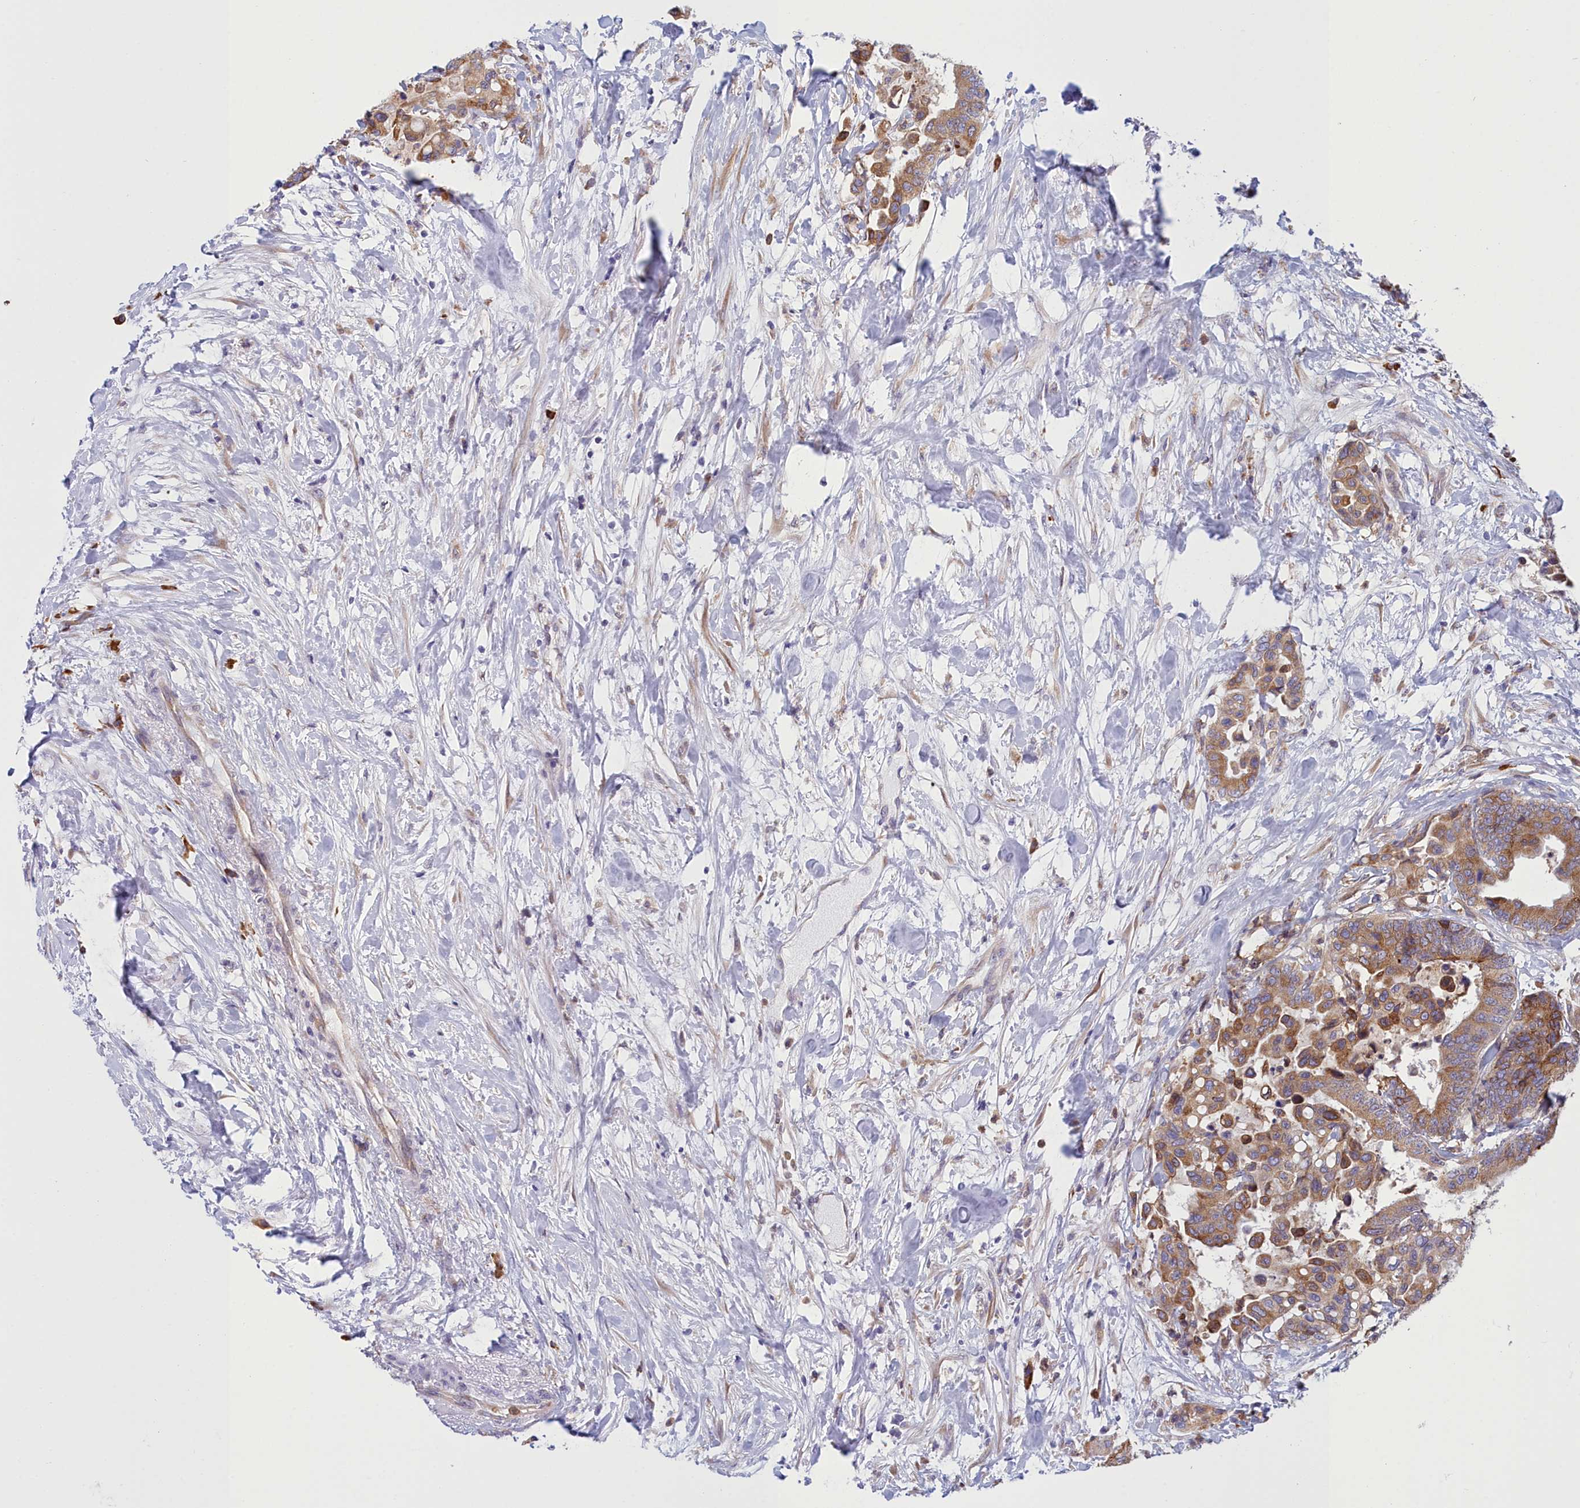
{"staining": {"intensity": "moderate", "quantity": ">75%", "location": "cytoplasmic/membranous"}, "tissue": "colorectal cancer", "cell_type": "Tumor cells", "image_type": "cancer", "snomed": [{"axis": "morphology", "description": "Normal tissue, NOS"}, {"axis": "morphology", "description": "Adenocarcinoma, NOS"}, {"axis": "topography", "description": "Colon"}], "caption": "There is medium levels of moderate cytoplasmic/membranous staining in tumor cells of colorectal cancer (adenocarcinoma), as demonstrated by immunohistochemical staining (brown color).", "gene": "HM13", "patient": {"sex": "male", "age": 82}}